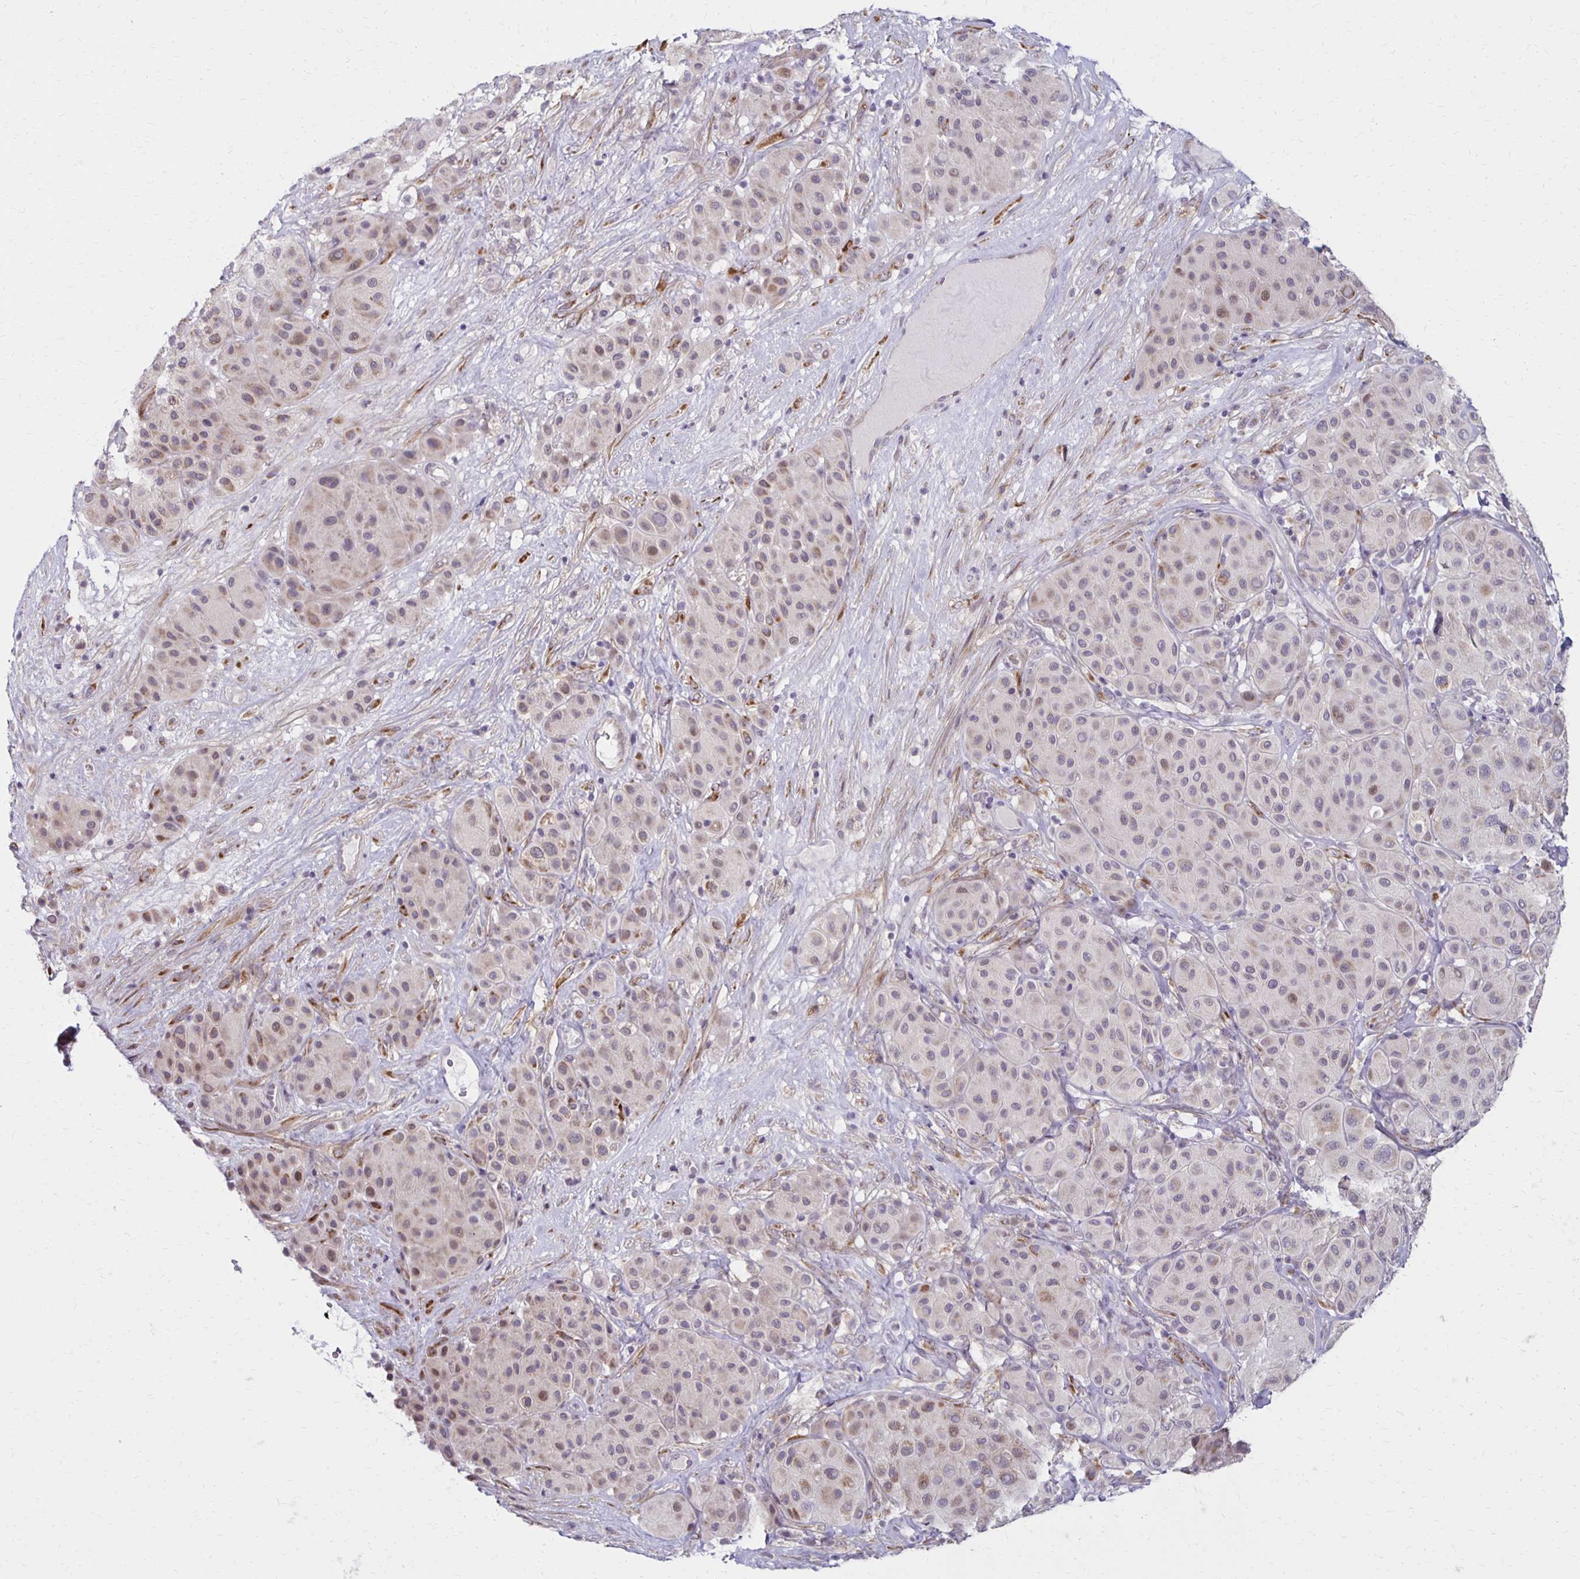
{"staining": {"intensity": "weak", "quantity": "25%-75%", "location": "nuclear"}, "tissue": "melanoma", "cell_type": "Tumor cells", "image_type": "cancer", "snomed": [{"axis": "morphology", "description": "Malignant melanoma, Metastatic site"}, {"axis": "topography", "description": "Smooth muscle"}], "caption": "Human malignant melanoma (metastatic site) stained with a brown dye exhibits weak nuclear positive expression in approximately 25%-75% of tumor cells.", "gene": "DAGLA", "patient": {"sex": "male", "age": 41}}